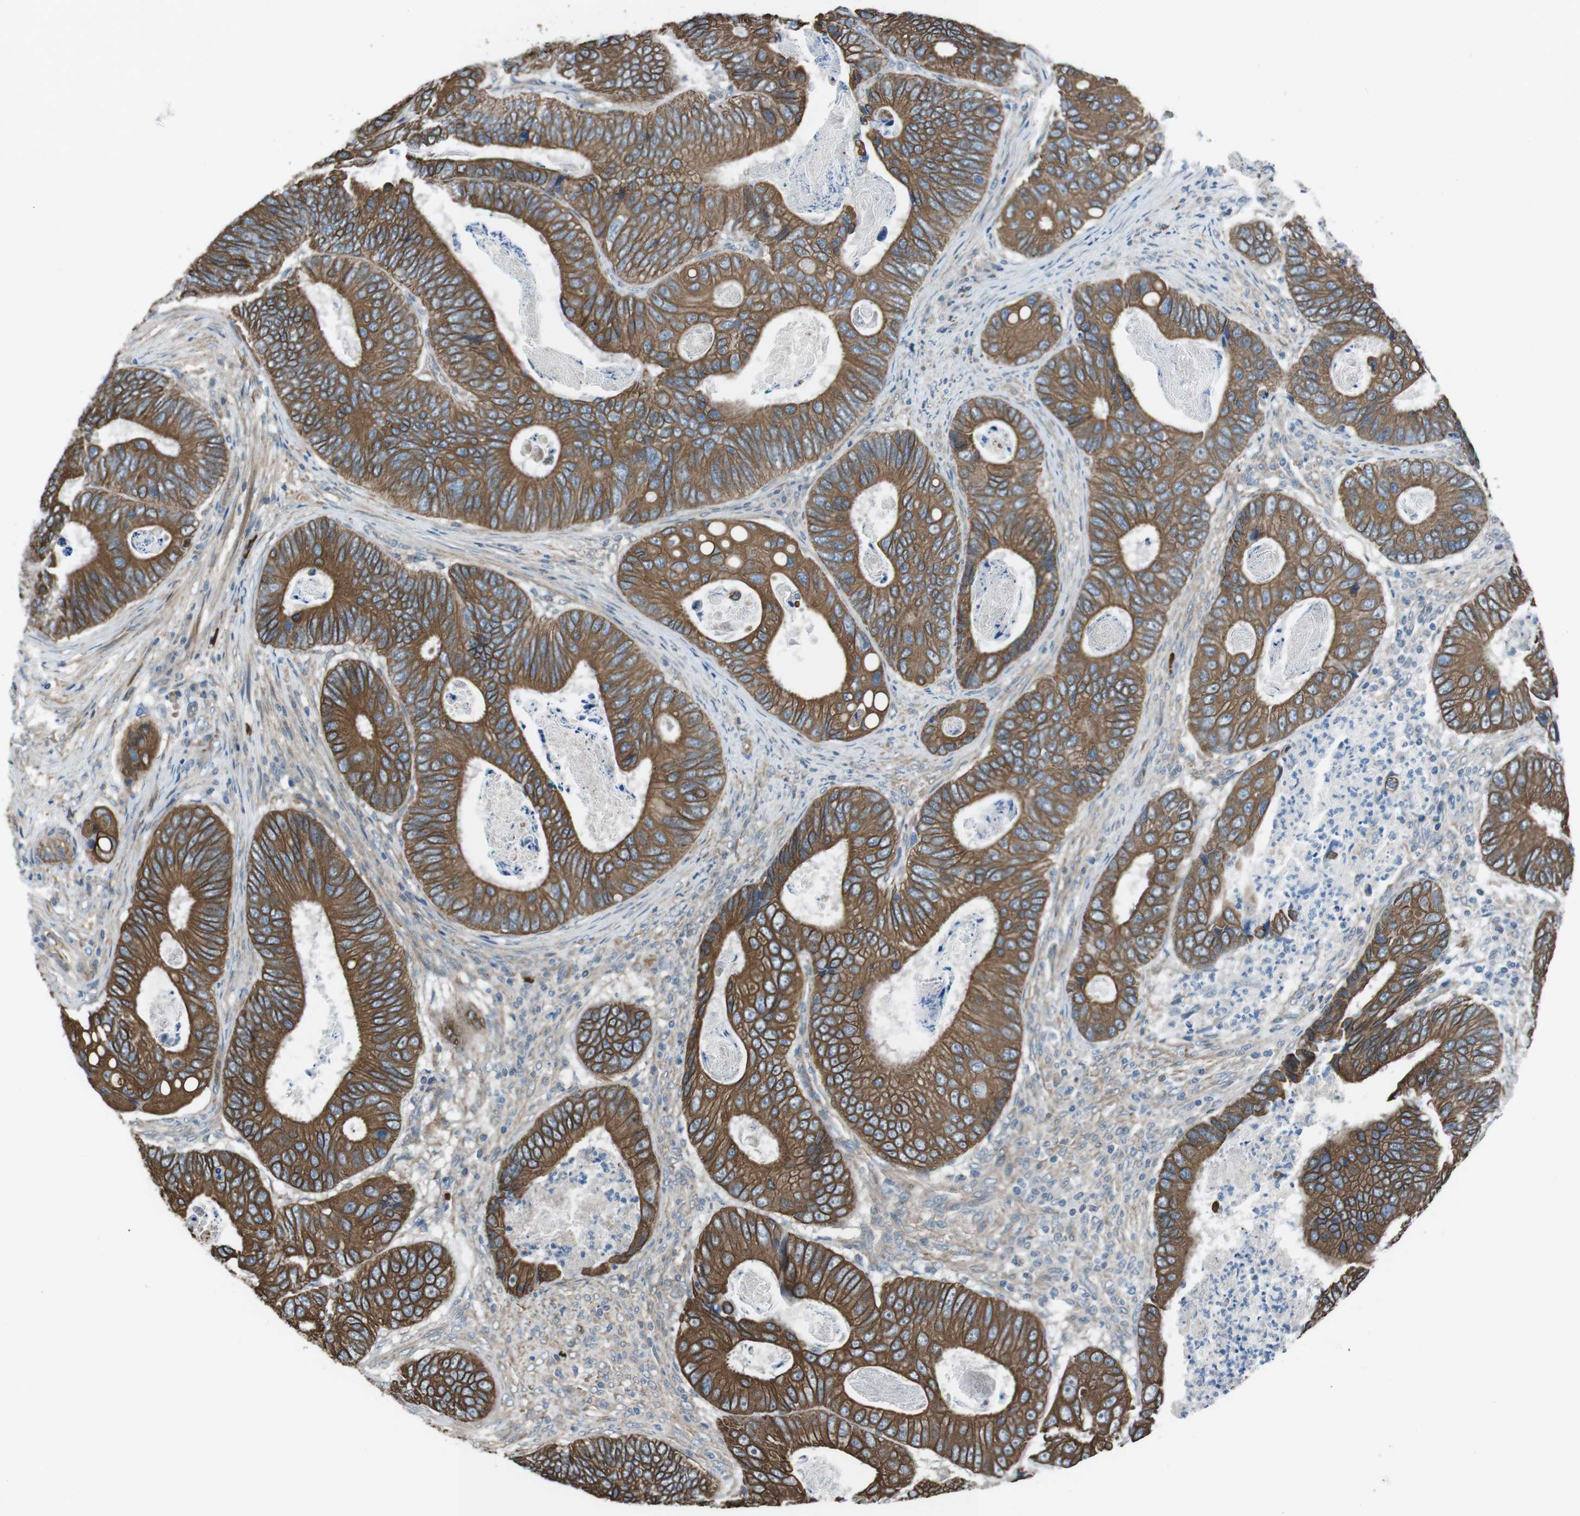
{"staining": {"intensity": "moderate", "quantity": ">75%", "location": "cytoplasmic/membranous"}, "tissue": "colorectal cancer", "cell_type": "Tumor cells", "image_type": "cancer", "snomed": [{"axis": "morphology", "description": "Inflammation, NOS"}, {"axis": "morphology", "description": "Adenocarcinoma, NOS"}, {"axis": "topography", "description": "Colon"}], "caption": "An immunohistochemistry image of tumor tissue is shown. Protein staining in brown highlights moderate cytoplasmic/membranous positivity in colorectal cancer within tumor cells. The staining was performed using DAB to visualize the protein expression in brown, while the nuclei were stained in blue with hematoxylin (Magnification: 20x).", "gene": "FAM174B", "patient": {"sex": "male", "age": 72}}